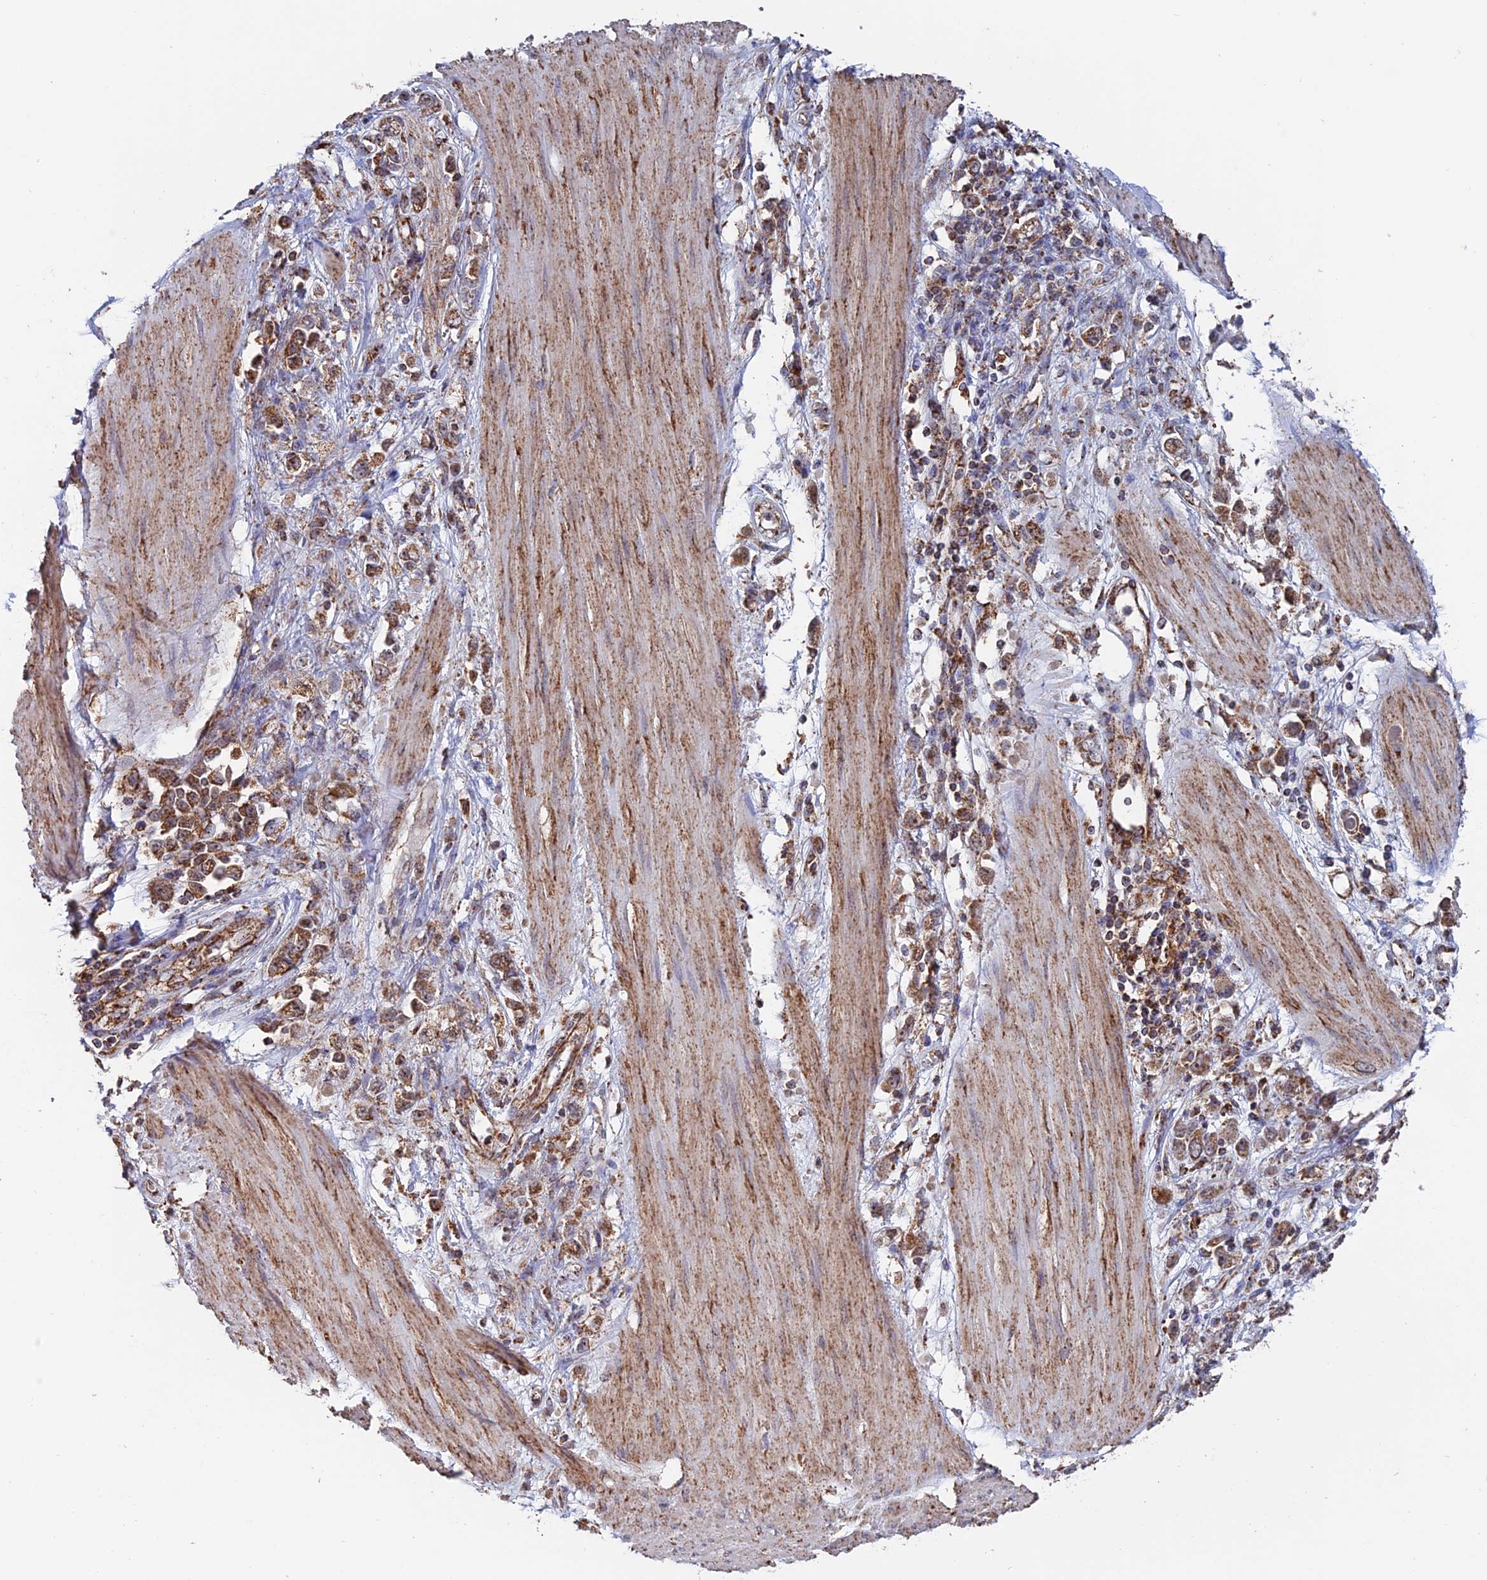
{"staining": {"intensity": "moderate", "quantity": ">75%", "location": "cytoplasmic/membranous"}, "tissue": "stomach cancer", "cell_type": "Tumor cells", "image_type": "cancer", "snomed": [{"axis": "morphology", "description": "Adenocarcinoma, NOS"}, {"axis": "topography", "description": "Stomach"}], "caption": "Protein staining of stomach cancer tissue exhibits moderate cytoplasmic/membranous positivity in approximately >75% of tumor cells. The staining was performed using DAB, with brown indicating positive protein expression. Nuclei are stained blue with hematoxylin.", "gene": "DTYMK", "patient": {"sex": "female", "age": 76}}